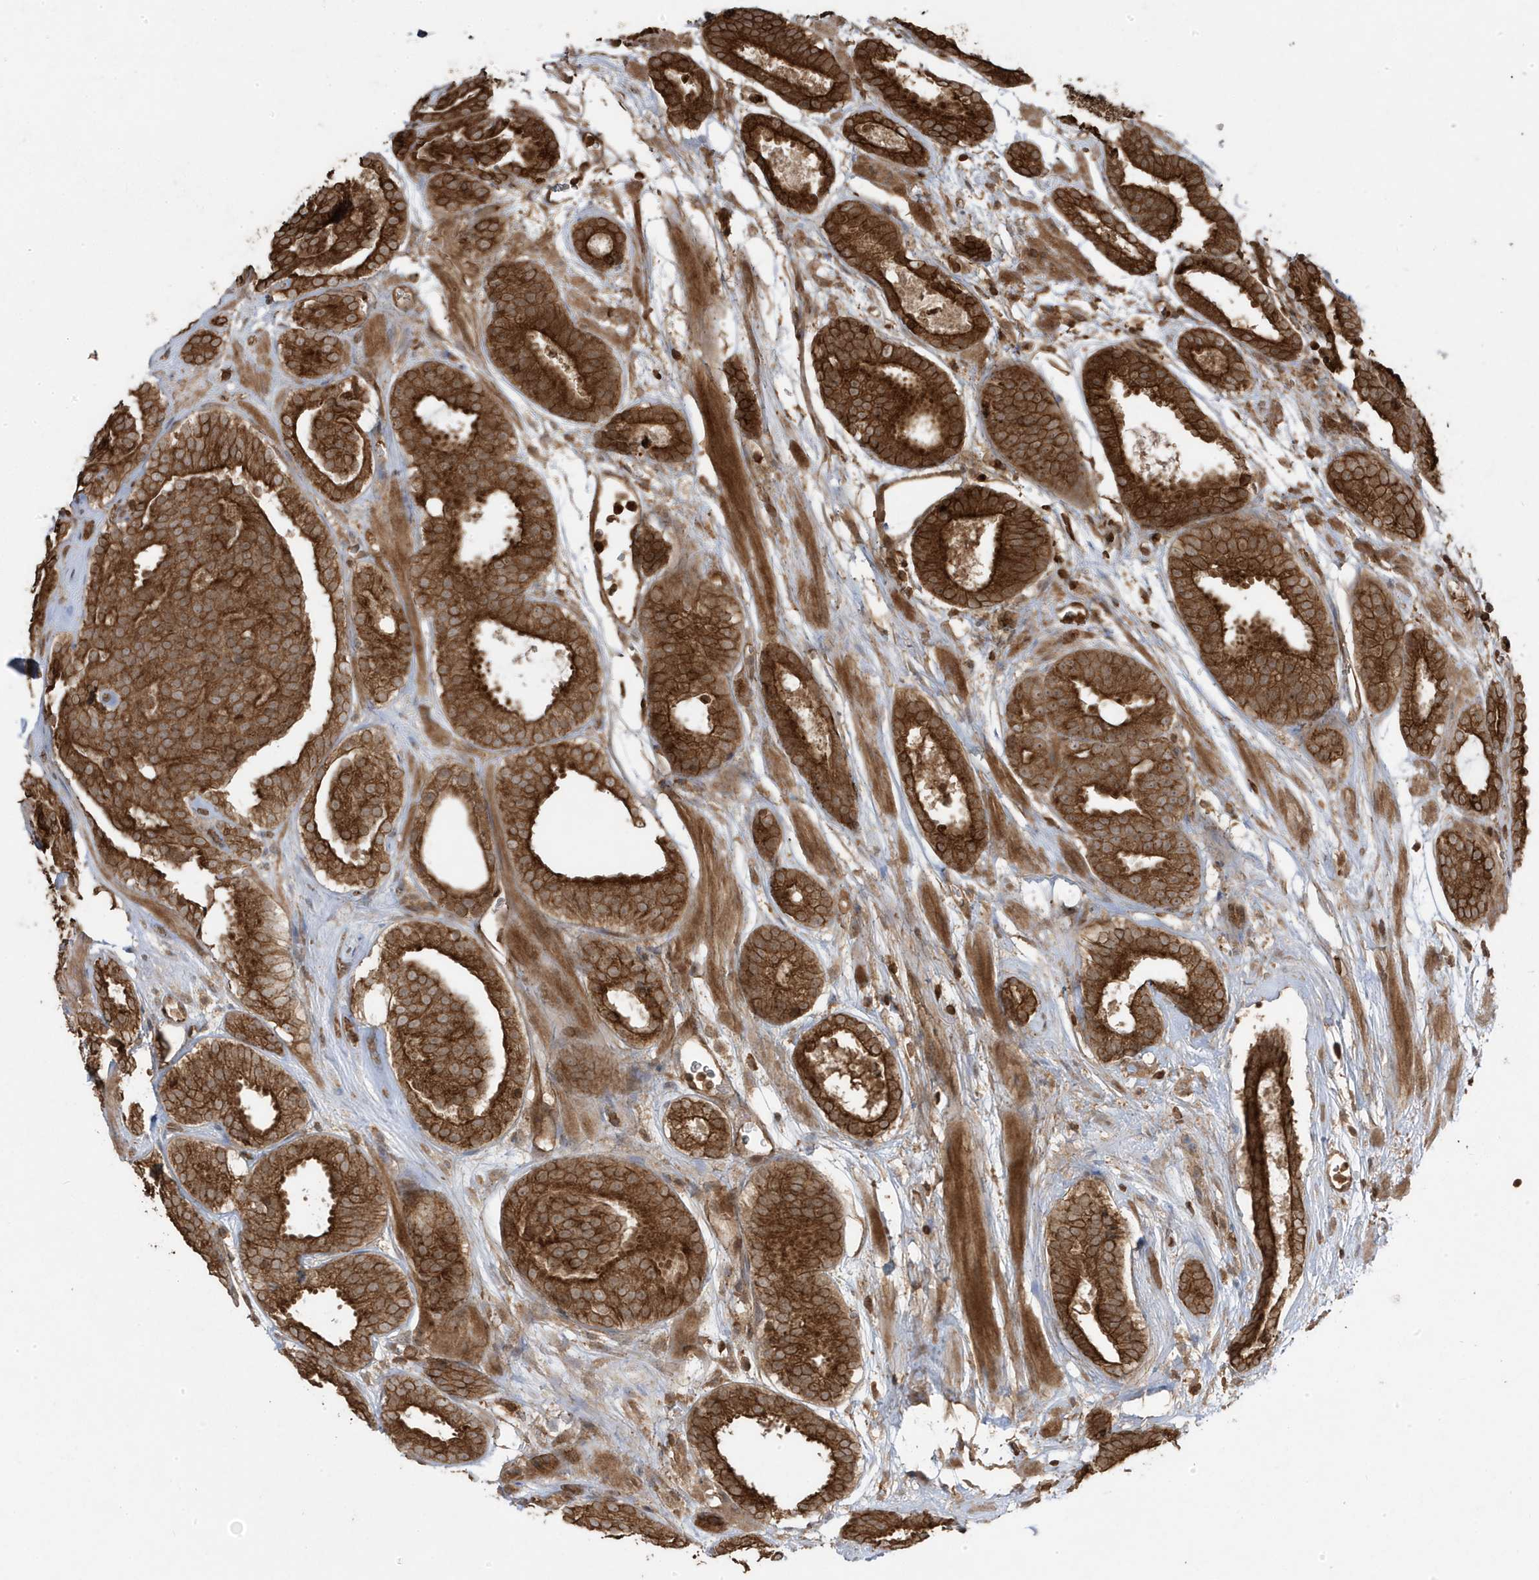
{"staining": {"intensity": "strong", "quantity": ">75%", "location": "cytoplasmic/membranous"}, "tissue": "prostate cancer", "cell_type": "Tumor cells", "image_type": "cancer", "snomed": [{"axis": "morphology", "description": "Adenocarcinoma, Low grade"}, {"axis": "topography", "description": "Prostate"}], "caption": "Brown immunohistochemical staining in low-grade adenocarcinoma (prostate) shows strong cytoplasmic/membranous staining in approximately >75% of tumor cells. Nuclei are stained in blue.", "gene": "ASAP1", "patient": {"sex": "male", "age": 69}}